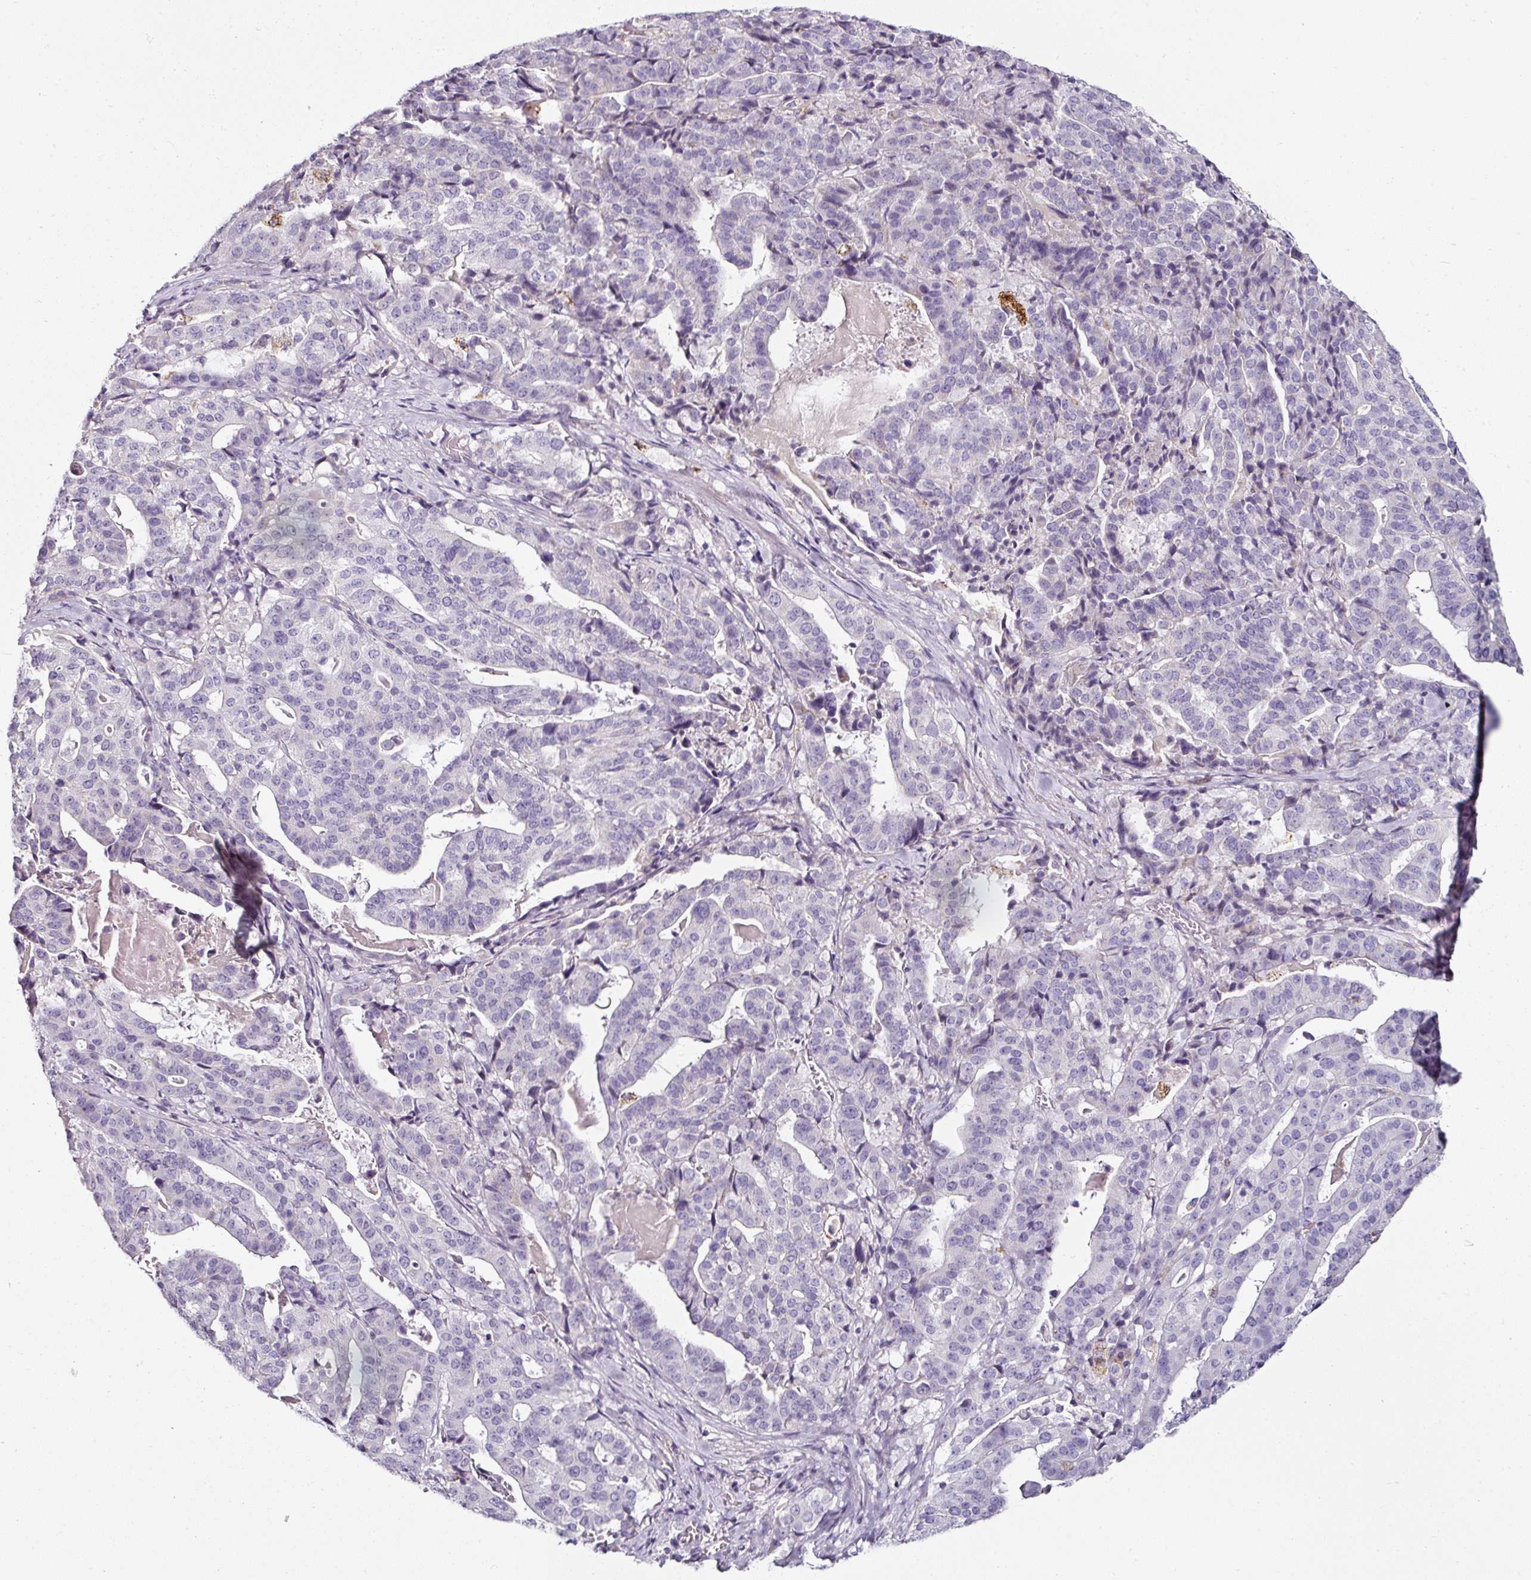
{"staining": {"intensity": "negative", "quantity": "none", "location": "none"}, "tissue": "stomach cancer", "cell_type": "Tumor cells", "image_type": "cancer", "snomed": [{"axis": "morphology", "description": "Adenocarcinoma, NOS"}, {"axis": "topography", "description": "Stomach"}], "caption": "DAB immunohistochemical staining of stomach adenocarcinoma demonstrates no significant staining in tumor cells.", "gene": "CAP2", "patient": {"sex": "male", "age": 48}}